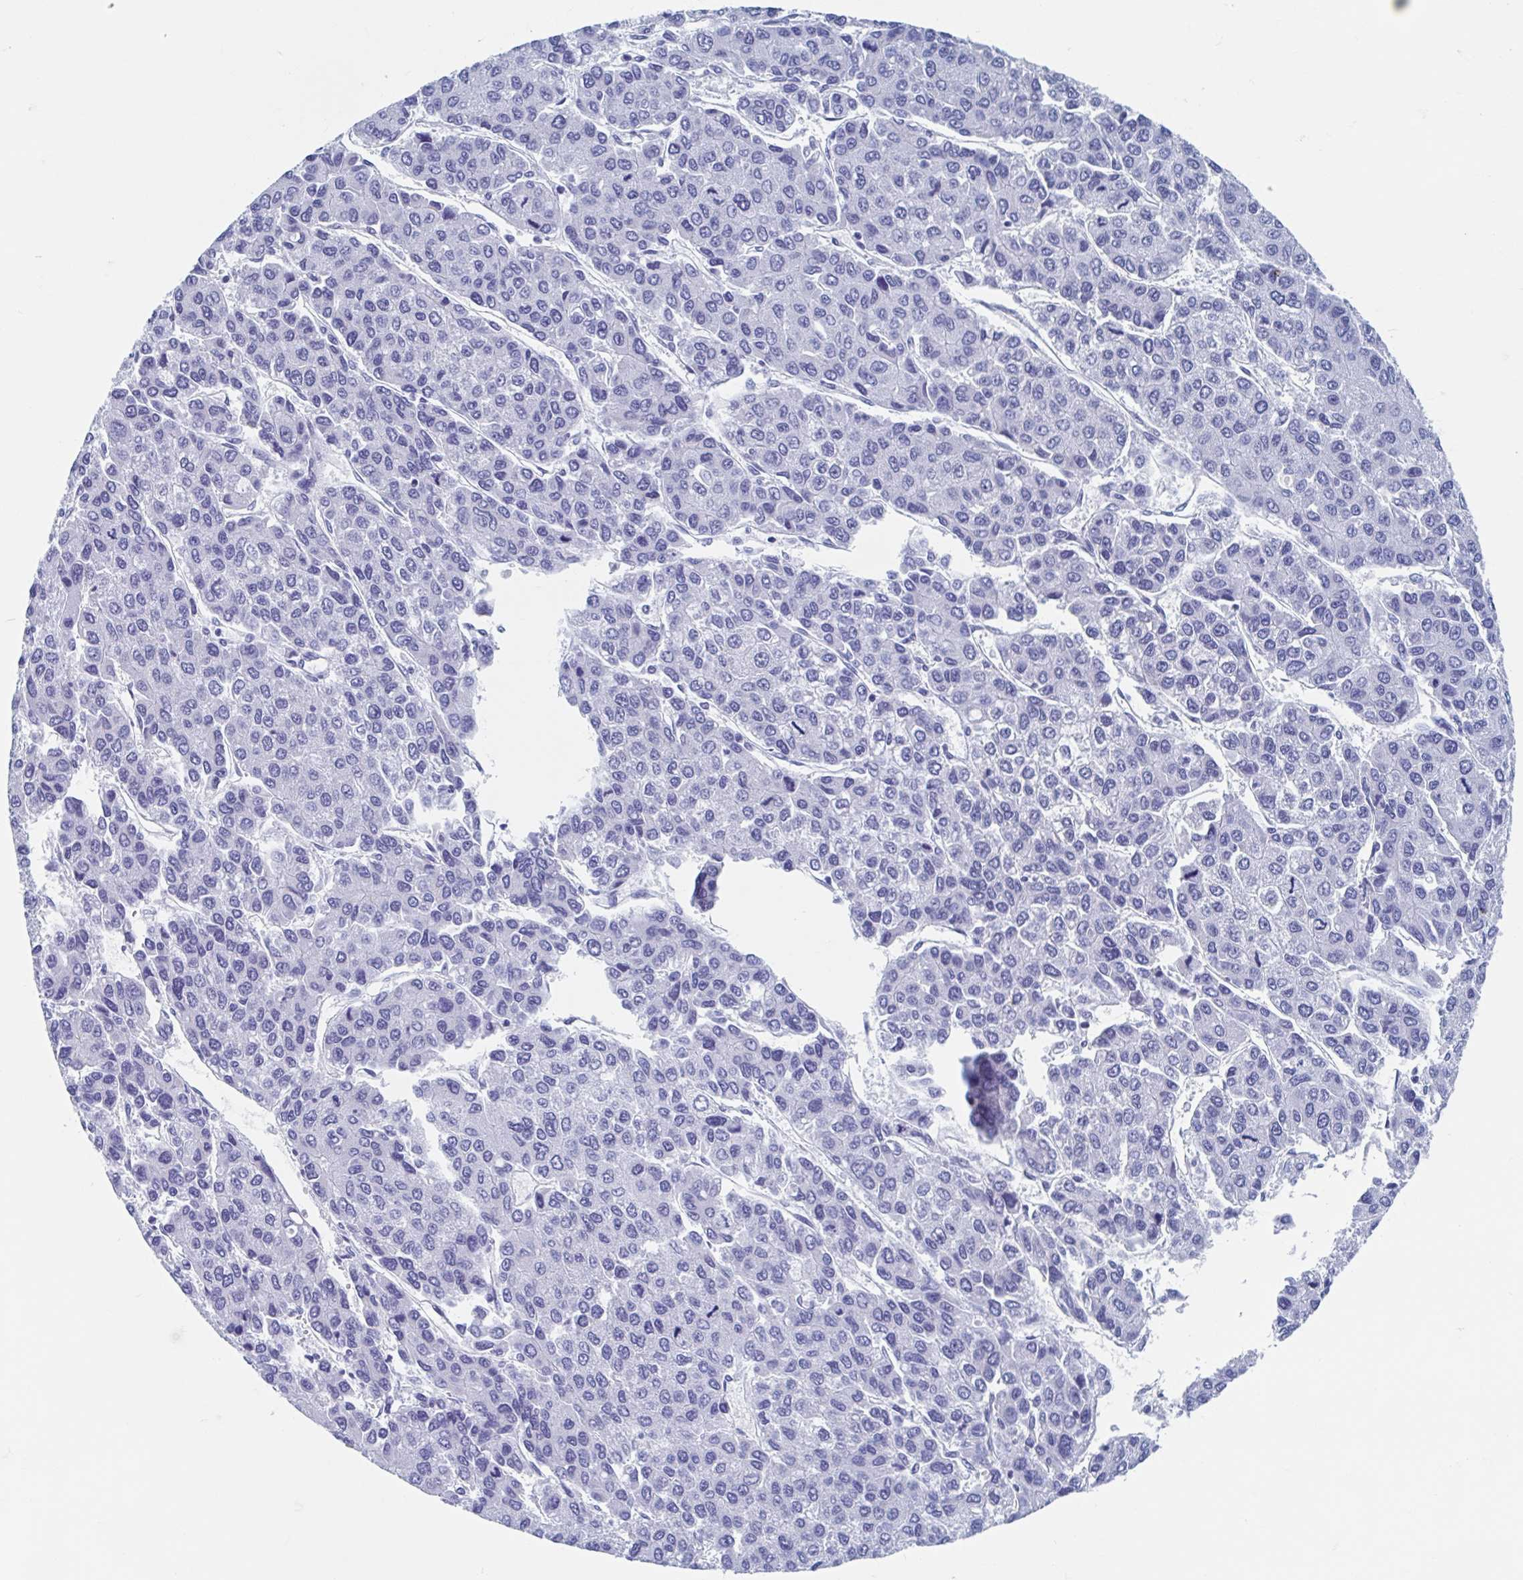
{"staining": {"intensity": "negative", "quantity": "none", "location": "none"}, "tissue": "liver cancer", "cell_type": "Tumor cells", "image_type": "cancer", "snomed": [{"axis": "morphology", "description": "Carcinoma, Hepatocellular, NOS"}, {"axis": "topography", "description": "Liver"}], "caption": "Liver hepatocellular carcinoma was stained to show a protein in brown. There is no significant staining in tumor cells.", "gene": "SHCBP1L", "patient": {"sex": "female", "age": 66}}